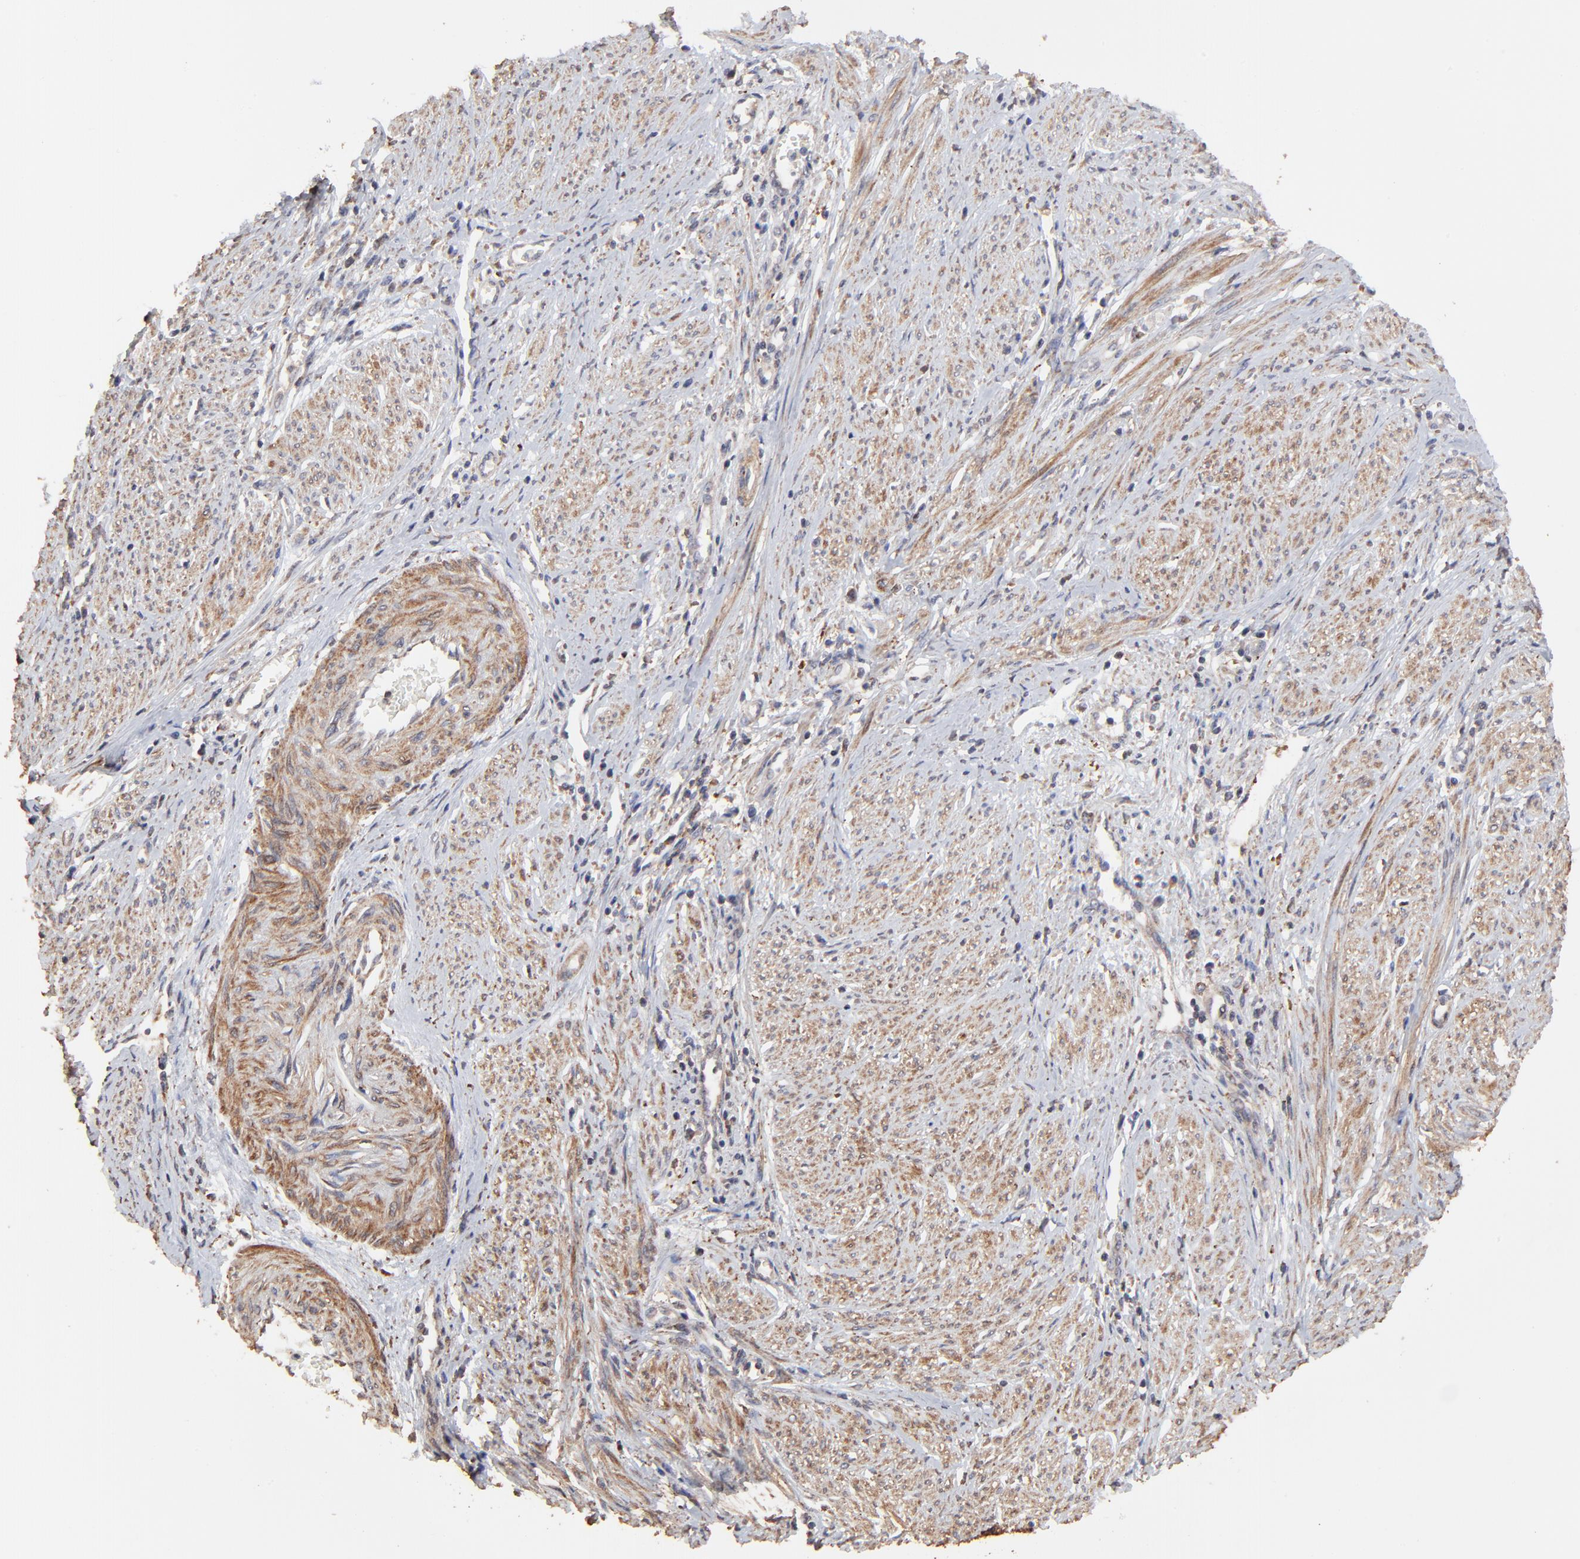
{"staining": {"intensity": "moderate", "quantity": "25%-75%", "location": "cytoplasmic/membranous"}, "tissue": "cervical cancer", "cell_type": "Tumor cells", "image_type": "cancer", "snomed": [{"axis": "morphology", "description": "Adenocarcinoma, NOS"}, {"axis": "topography", "description": "Cervix"}], "caption": "A histopathology image showing moderate cytoplasmic/membranous expression in about 25%-75% of tumor cells in cervical cancer (adenocarcinoma), as visualized by brown immunohistochemical staining.", "gene": "ELP2", "patient": {"sex": "female", "age": 36}}